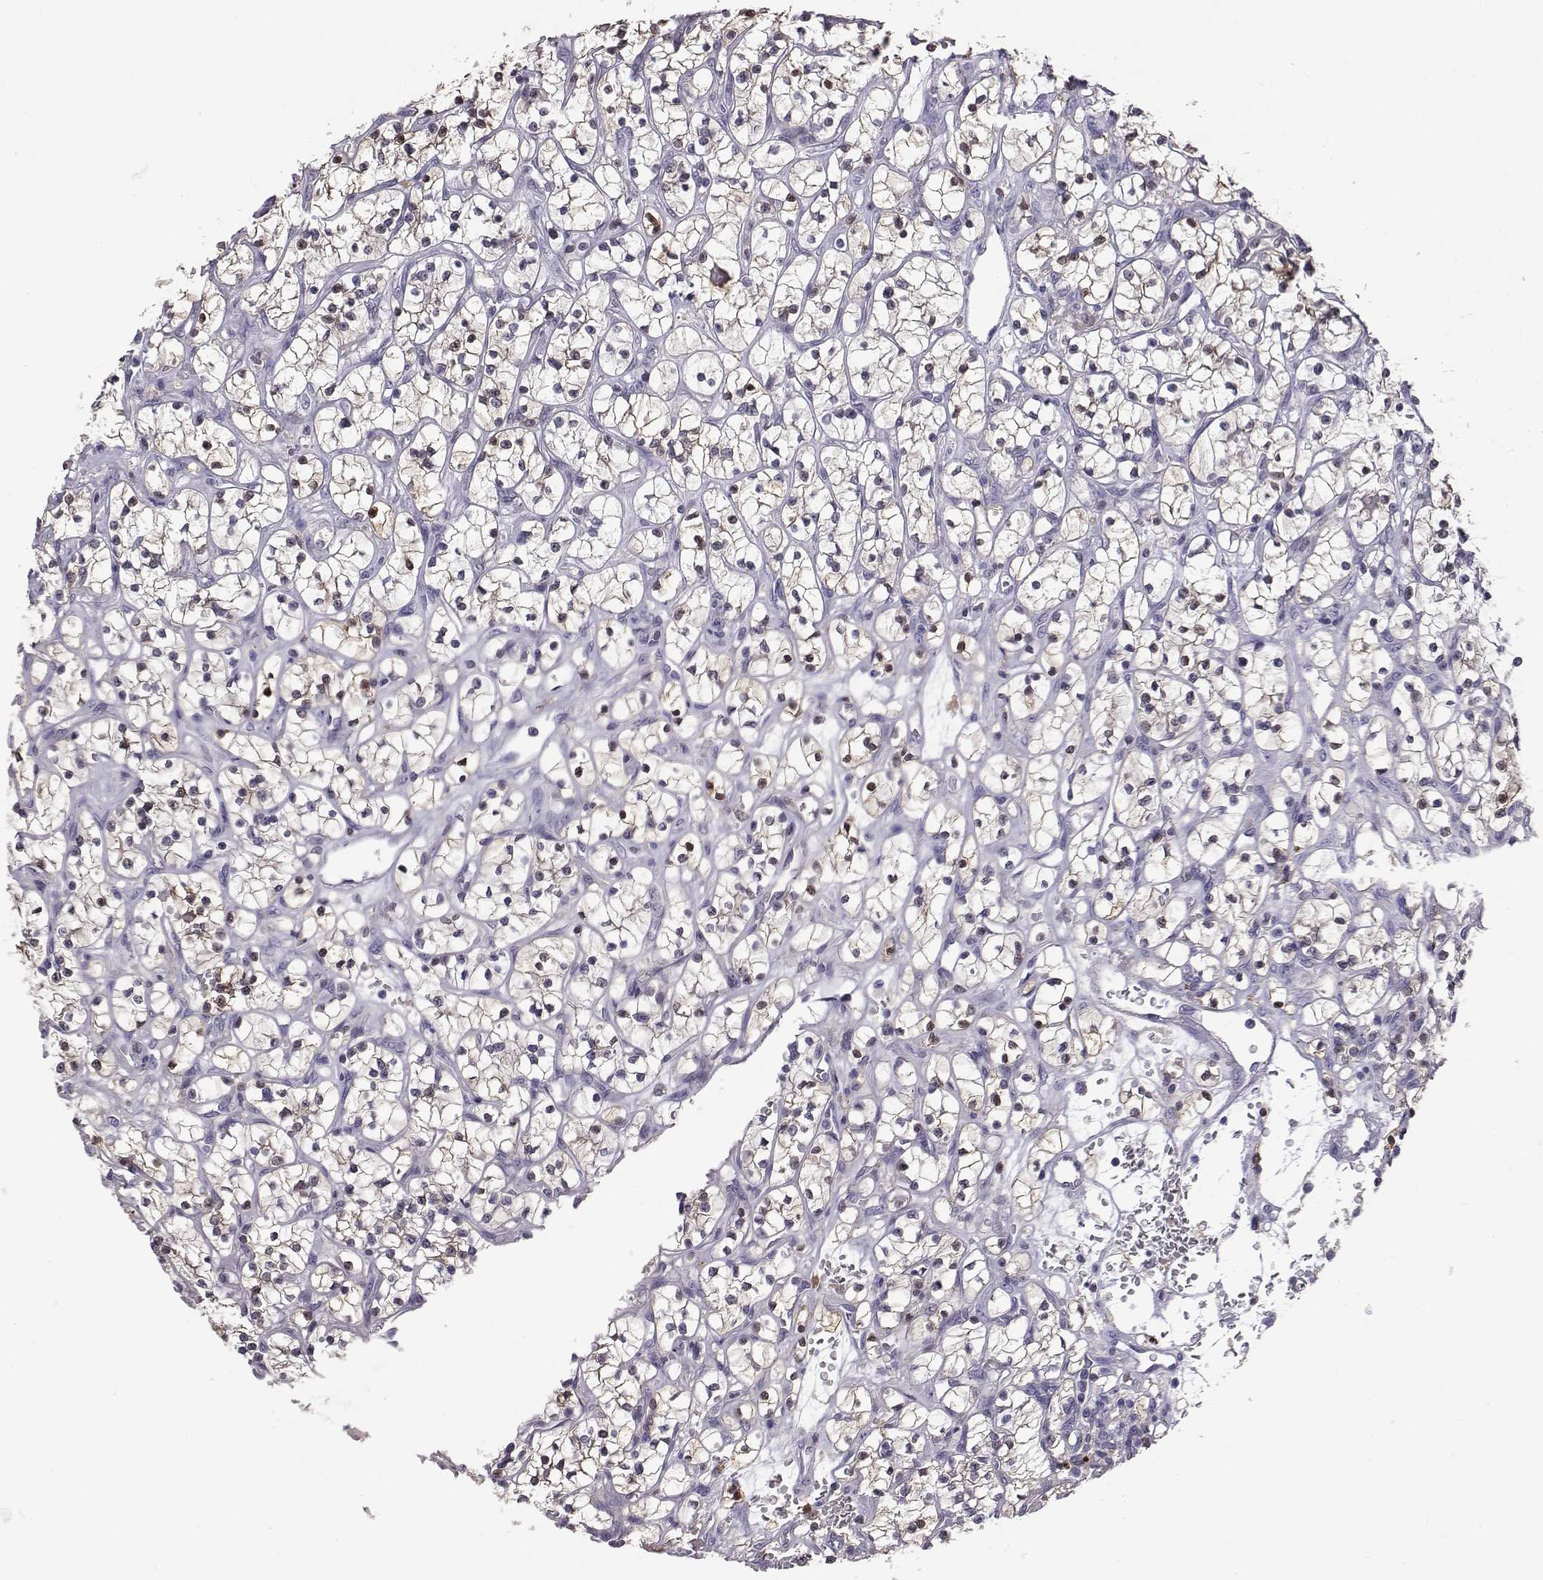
{"staining": {"intensity": "weak", "quantity": "<25%", "location": "cytoplasmic/membranous,nuclear"}, "tissue": "renal cancer", "cell_type": "Tumor cells", "image_type": "cancer", "snomed": [{"axis": "morphology", "description": "Adenocarcinoma, NOS"}, {"axis": "topography", "description": "Kidney"}], "caption": "DAB immunohistochemical staining of human renal adenocarcinoma demonstrates no significant positivity in tumor cells. (DAB (3,3'-diaminobenzidine) immunohistochemistry, high magnification).", "gene": "AKR1B1", "patient": {"sex": "female", "age": 64}}